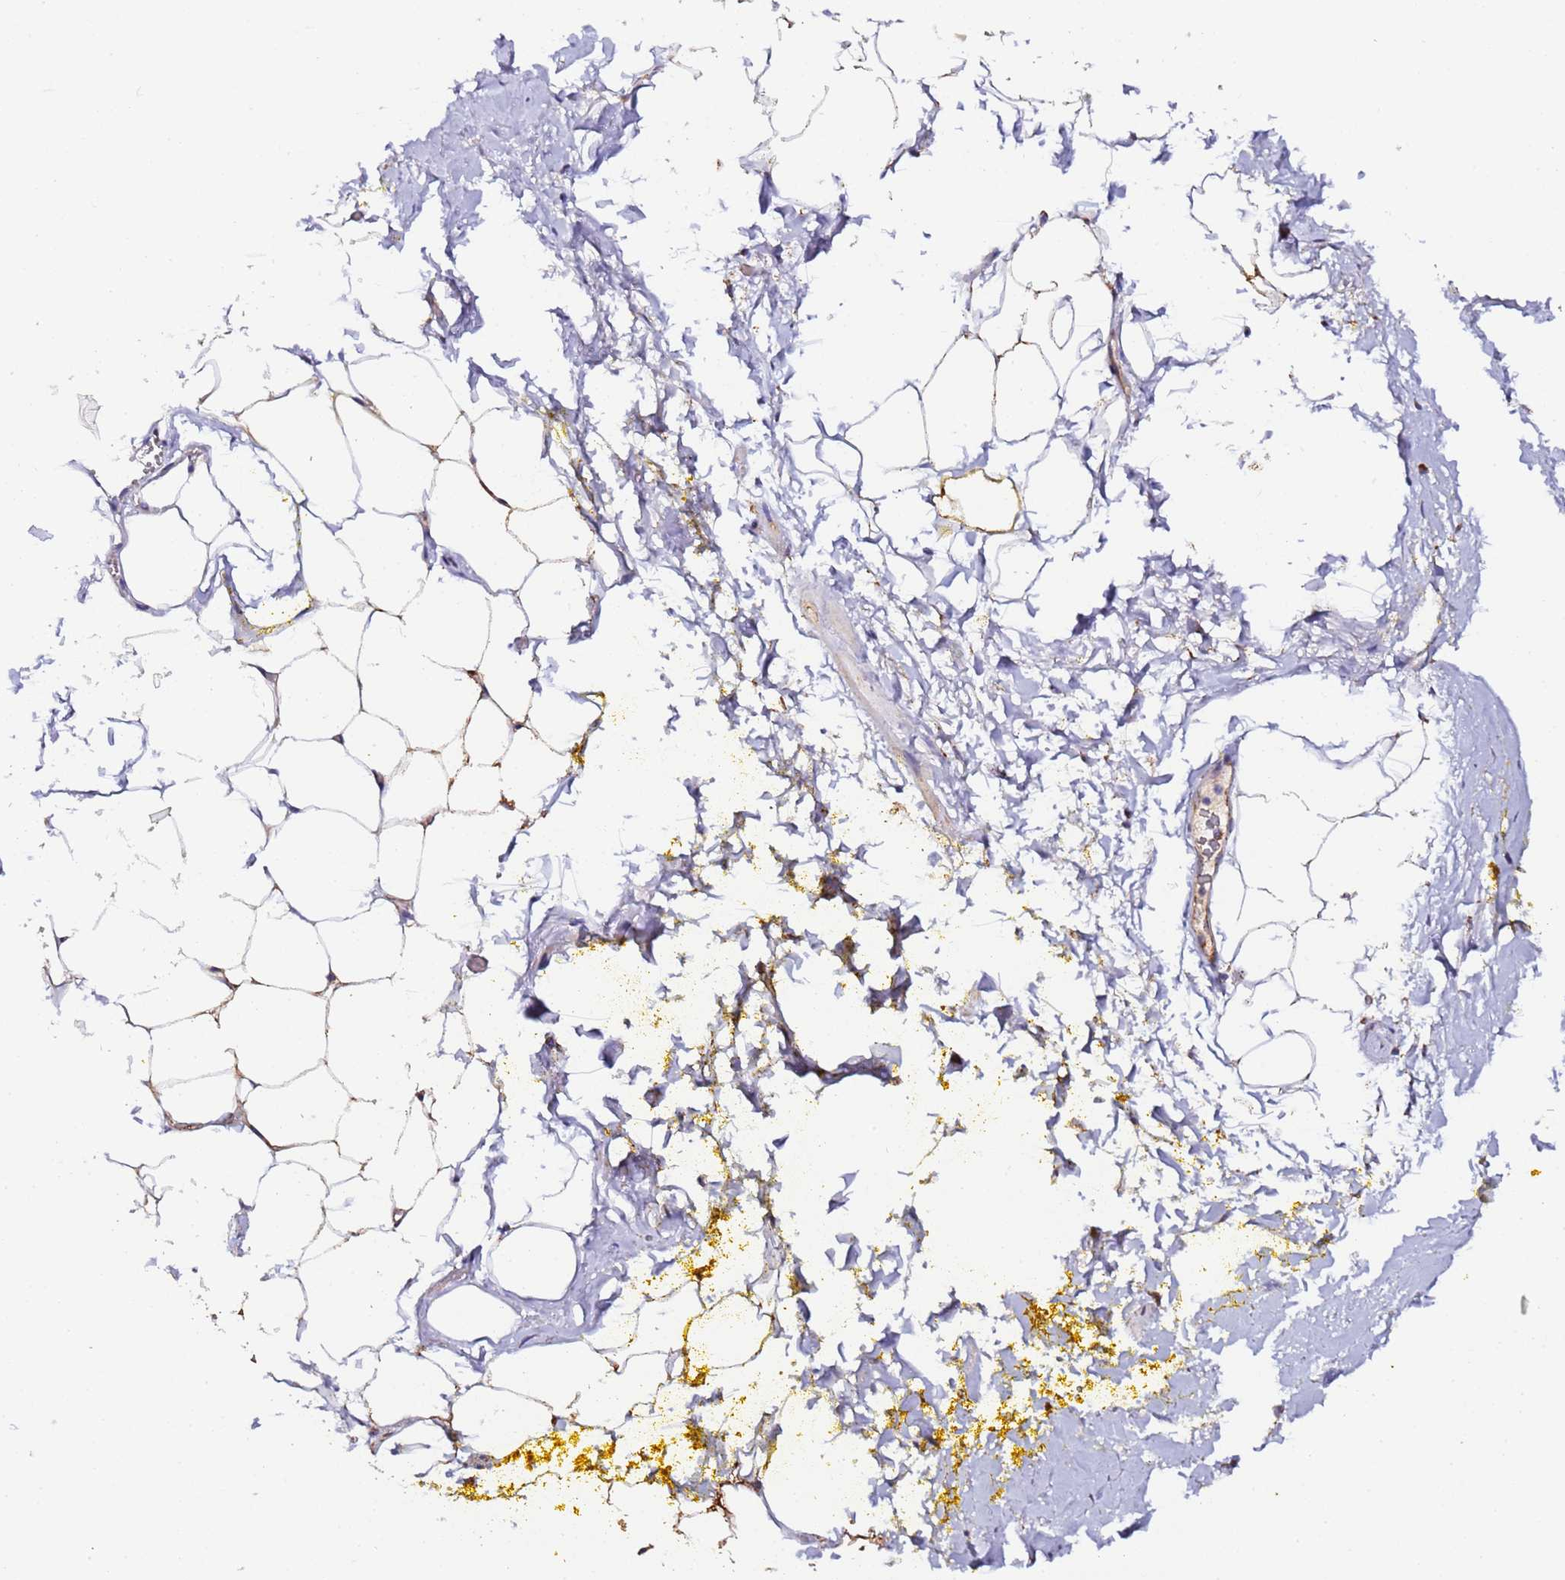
{"staining": {"intensity": "moderate", "quantity": "25%-75%", "location": "cytoplasmic/membranous"}, "tissue": "adipose tissue", "cell_type": "Adipocytes", "image_type": "normal", "snomed": [{"axis": "morphology", "description": "Normal tissue, NOS"}, {"axis": "morphology", "description": "Adenocarcinoma, Low grade"}, {"axis": "topography", "description": "Prostate"}, {"axis": "topography", "description": "Peripheral nerve tissue"}], "caption": "Protein expression by immunohistochemistry (IHC) shows moderate cytoplasmic/membranous staining in about 25%-75% of adipocytes in benign adipose tissue.", "gene": "FRG2B", "patient": {"sex": "male", "age": 63}}